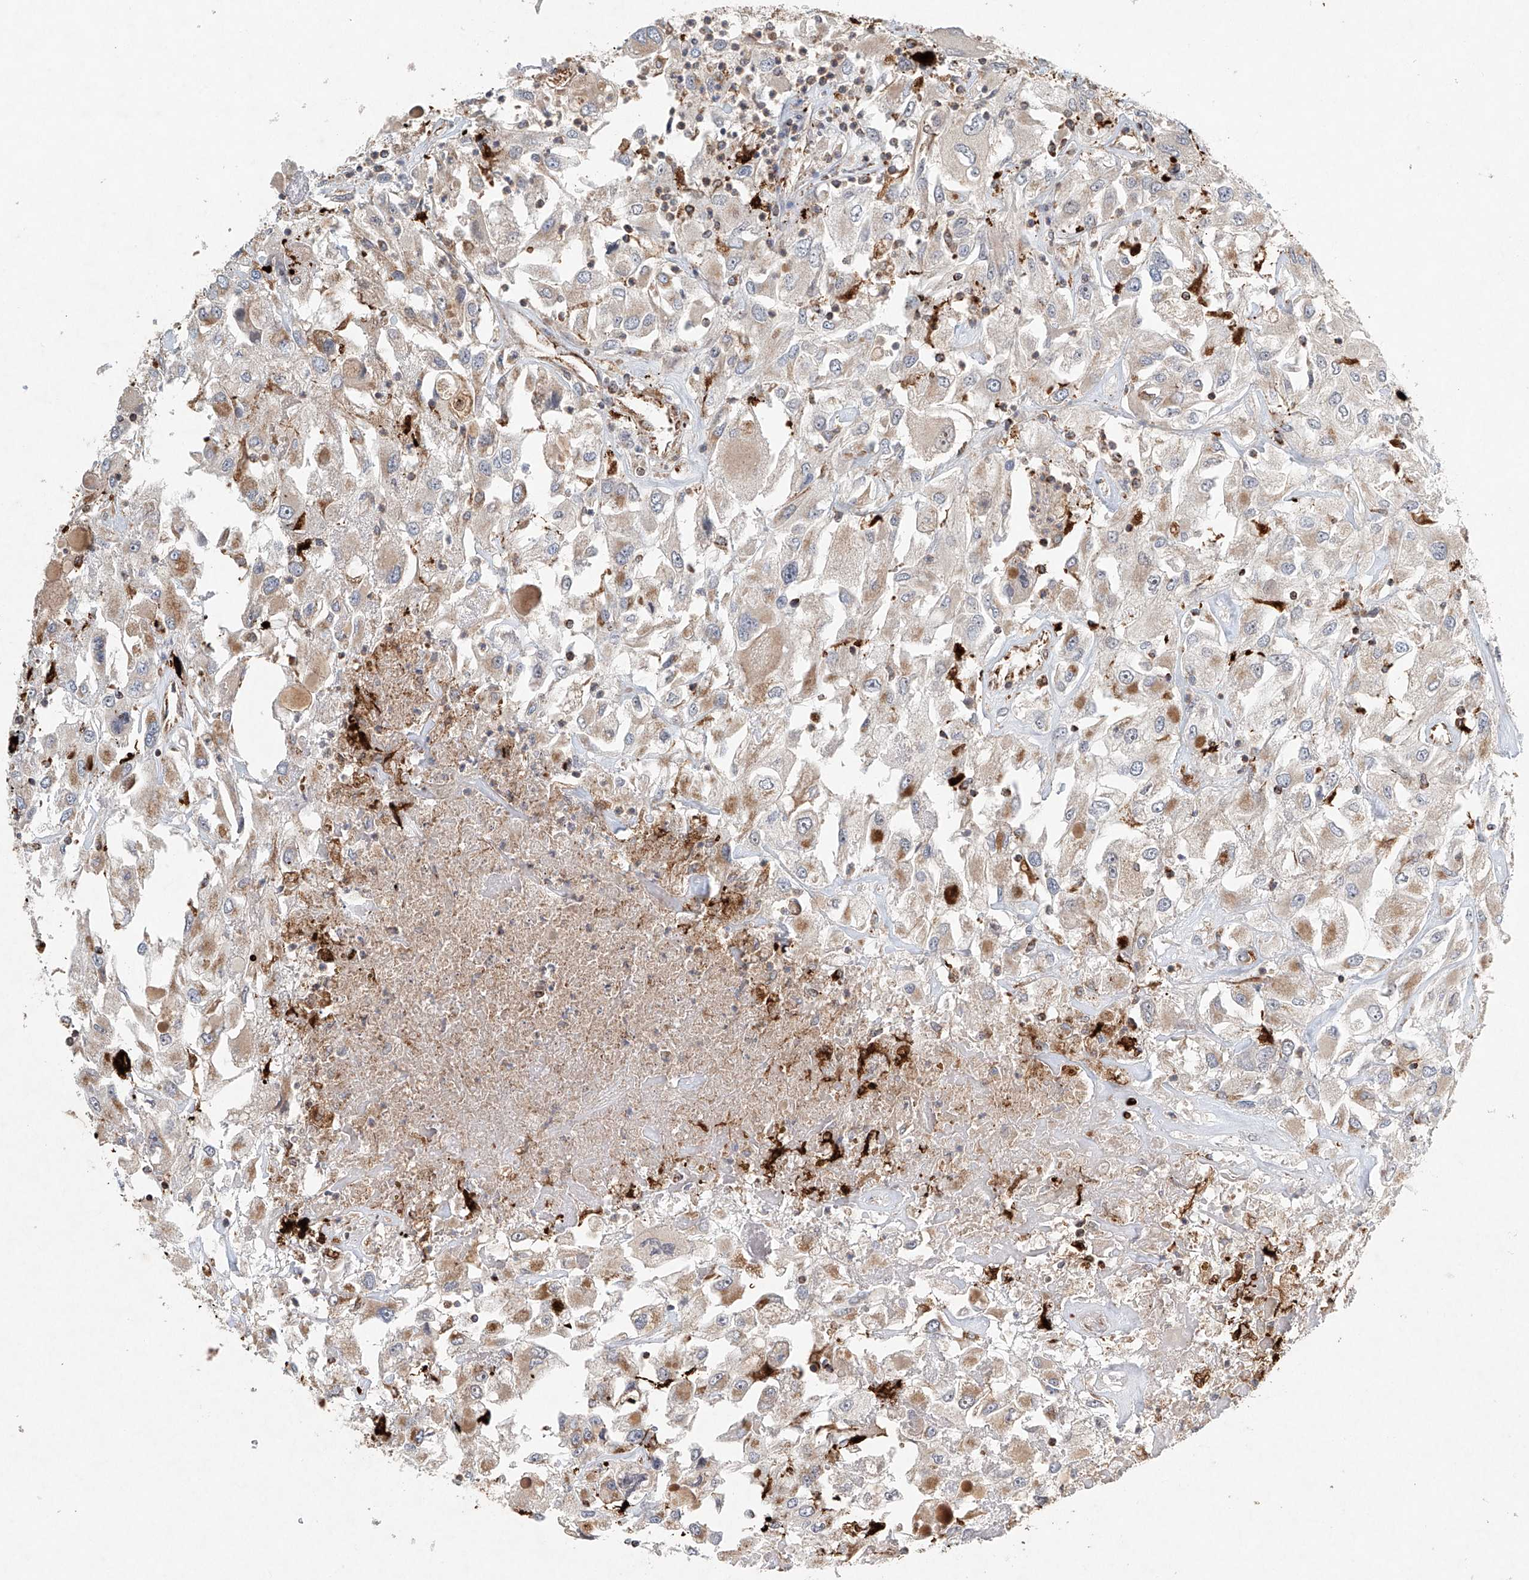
{"staining": {"intensity": "weak", "quantity": "25%-75%", "location": "cytoplasmic/membranous"}, "tissue": "renal cancer", "cell_type": "Tumor cells", "image_type": "cancer", "snomed": [{"axis": "morphology", "description": "Adenocarcinoma, NOS"}, {"axis": "topography", "description": "Kidney"}], "caption": "An IHC micrograph of neoplastic tissue is shown. Protein staining in brown highlights weak cytoplasmic/membranous positivity in renal cancer (adenocarcinoma) within tumor cells. The protein of interest is stained brown, and the nuclei are stained in blue (DAB (3,3'-diaminobenzidine) IHC with brightfield microscopy, high magnification).", "gene": "DCAF11", "patient": {"sex": "female", "age": 52}}